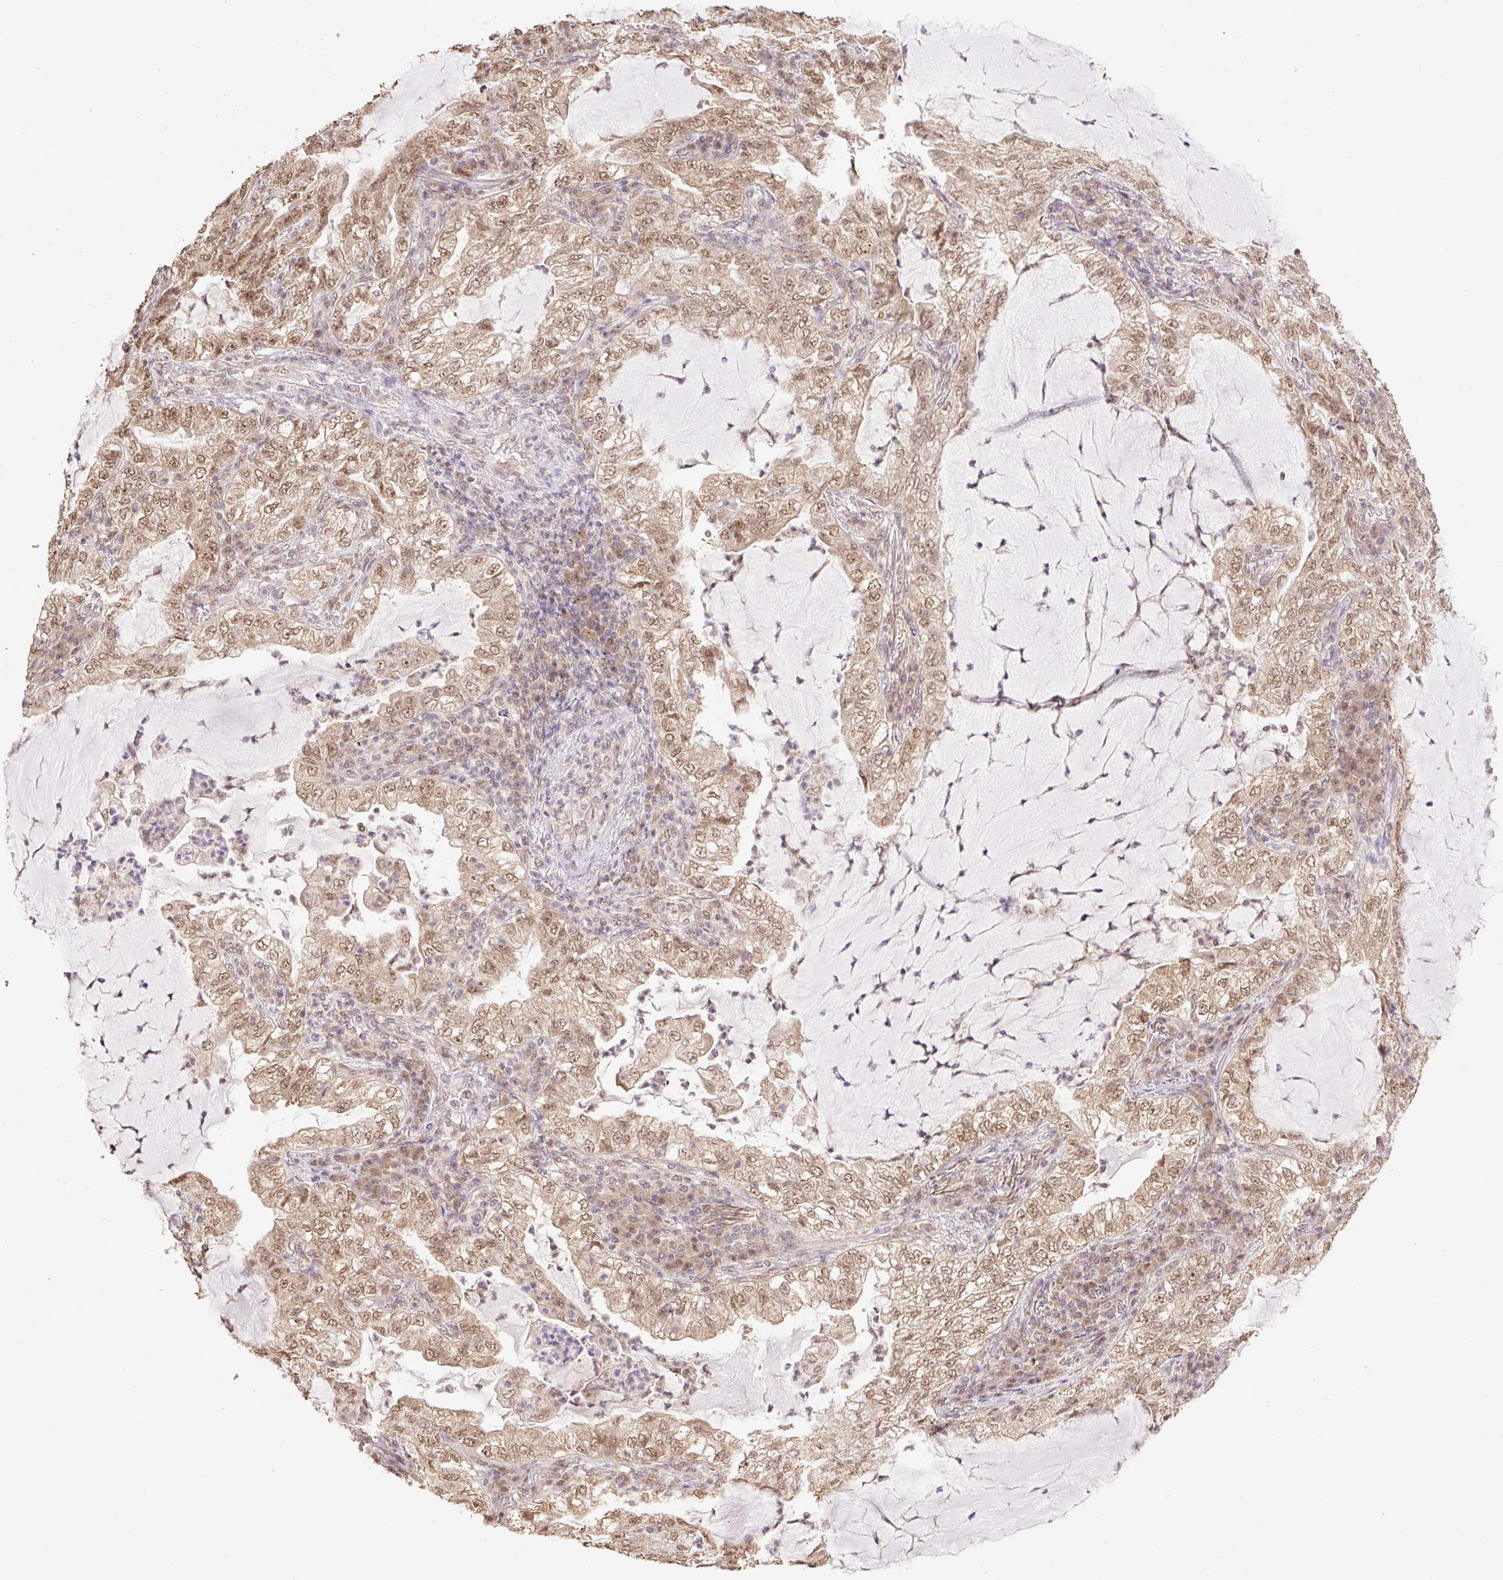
{"staining": {"intensity": "moderate", "quantity": ">75%", "location": "cytoplasmic/membranous,nuclear"}, "tissue": "lung cancer", "cell_type": "Tumor cells", "image_type": "cancer", "snomed": [{"axis": "morphology", "description": "Adenocarcinoma, NOS"}, {"axis": "topography", "description": "Lung"}], "caption": "DAB immunohistochemical staining of human lung cancer (adenocarcinoma) demonstrates moderate cytoplasmic/membranous and nuclear protein staining in approximately >75% of tumor cells. The protein is stained brown, and the nuclei are stained in blue (DAB (3,3'-diaminobenzidine) IHC with brightfield microscopy, high magnification).", "gene": "VPS25", "patient": {"sex": "female", "age": 73}}